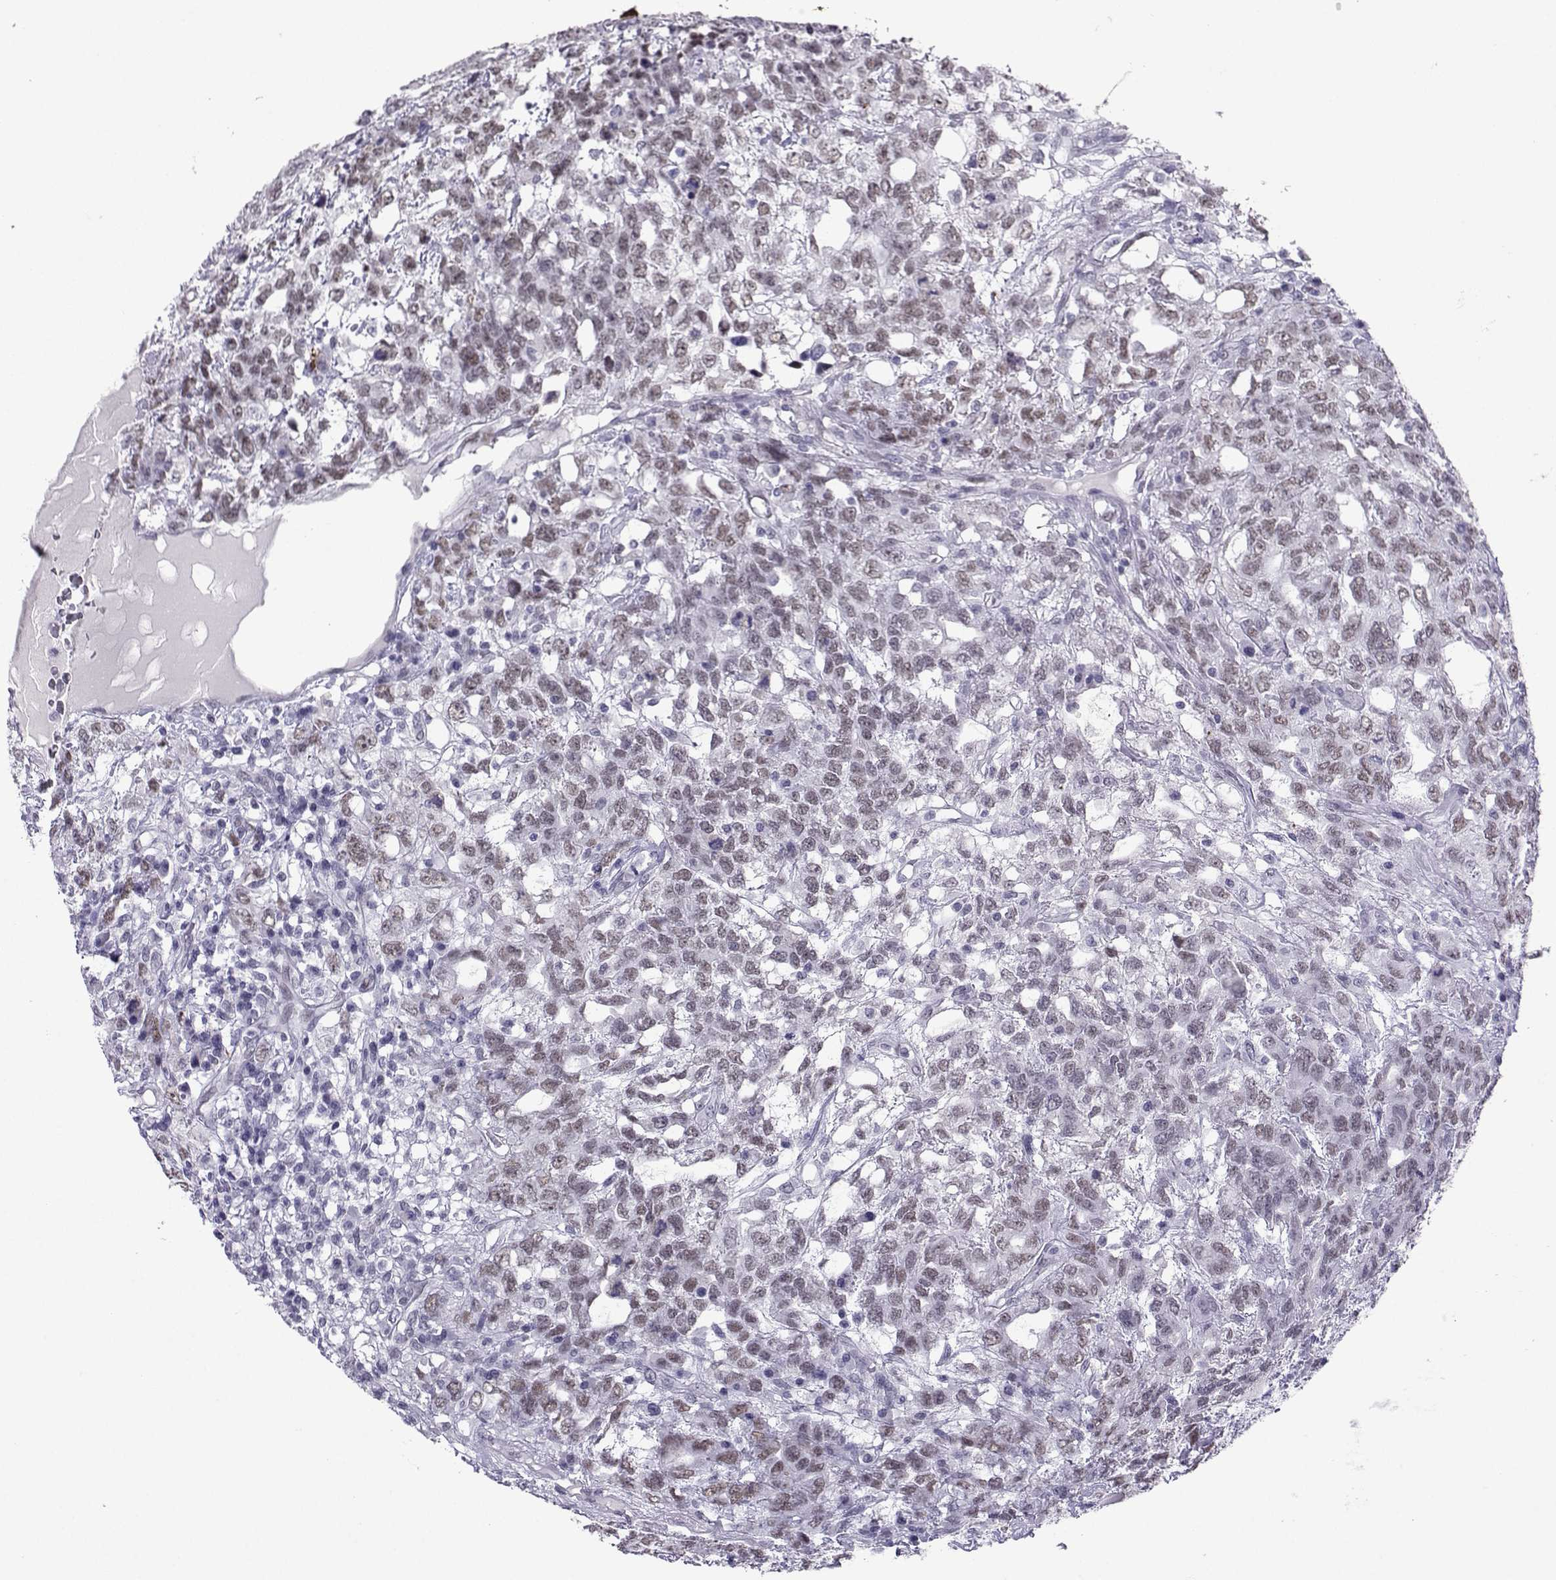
{"staining": {"intensity": "weak", "quantity": "25%-75%", "location": "nuclear"}, "tissue": "testis cancer", "cell_type": "Tumor cells", "image_type": "cancer", "snomed": [{"axis": "morphology", "description": "Seminoma, NOS"}, {"axis": "topography", "description": "Testis"}], "caption": "Testis cancer (seminoma) was stained to show a protein in brown. There is low levels of weak nuclear staining in approximately 25%-75% of tumor cells. (DAB IHC with brightfield microscopy, high magnification).", "gene": "LORICRIN", "patient": {"sex": "male", "age": 52}}